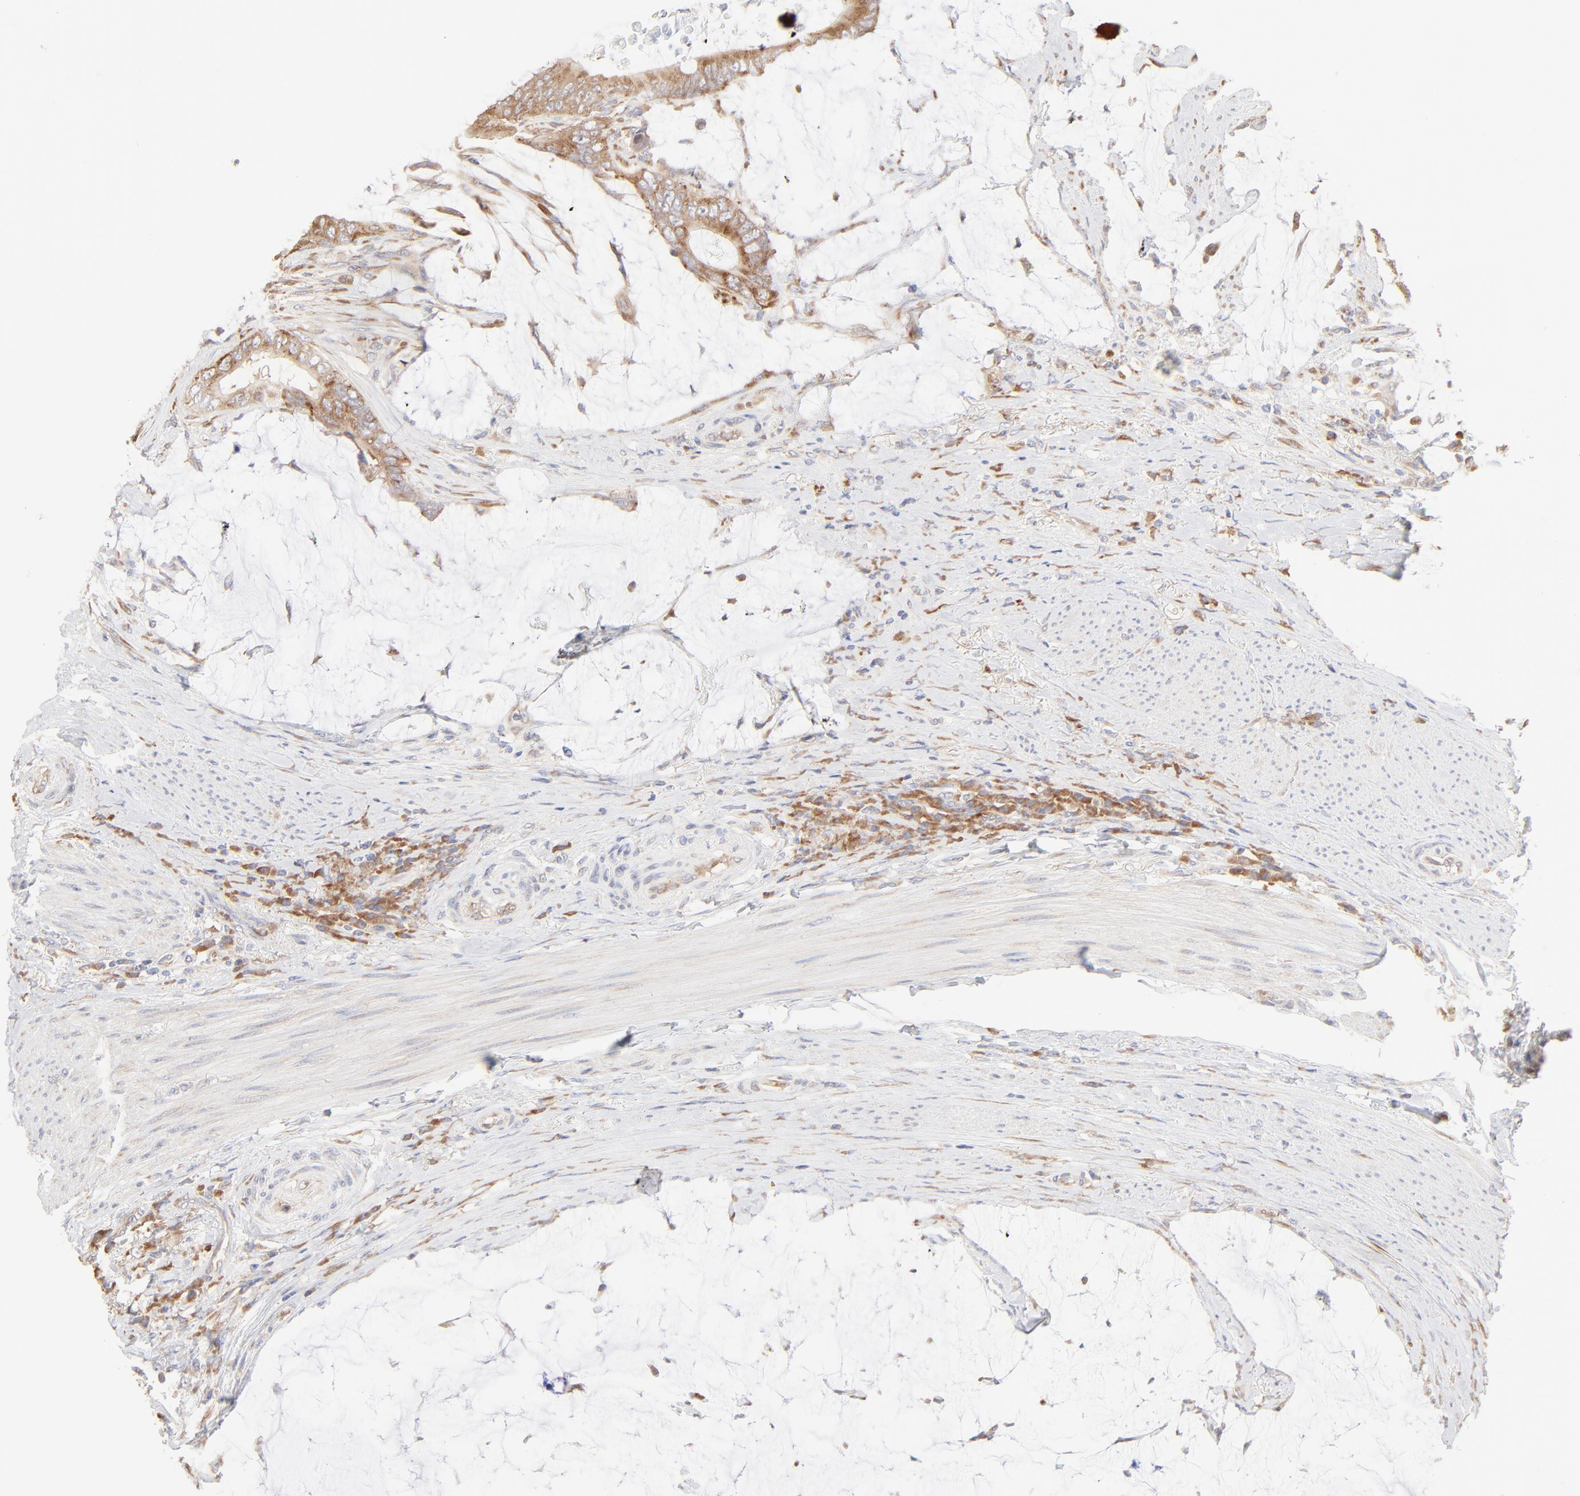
{"staining": {"intensity": "moderate", "quantity": ">75%", "location": "cytoplasmic/membranous"}, "tissue": "colorectal cancer", "cell_type": "Tumor cells", "image_type": "cancer", "snomed": [{"axis": "morphology", "description": "Normal tissue, NOS"}, {"axis": "morphology", "description": "Adenocarcinoma, NOS"}, {"axis": "topography", "description": "Rectum"}, {"axis": "topography", "description": "Peripheral nerve tissue"}], "caption": "DAB immunohistochemical staining of colorectal adenocarcinoma shows moderate cytoplasmic/membranous protein staining in about >75% of tumor cells.", "gene": "RPS21", "patient": {"sex": "female", "age": 77}}